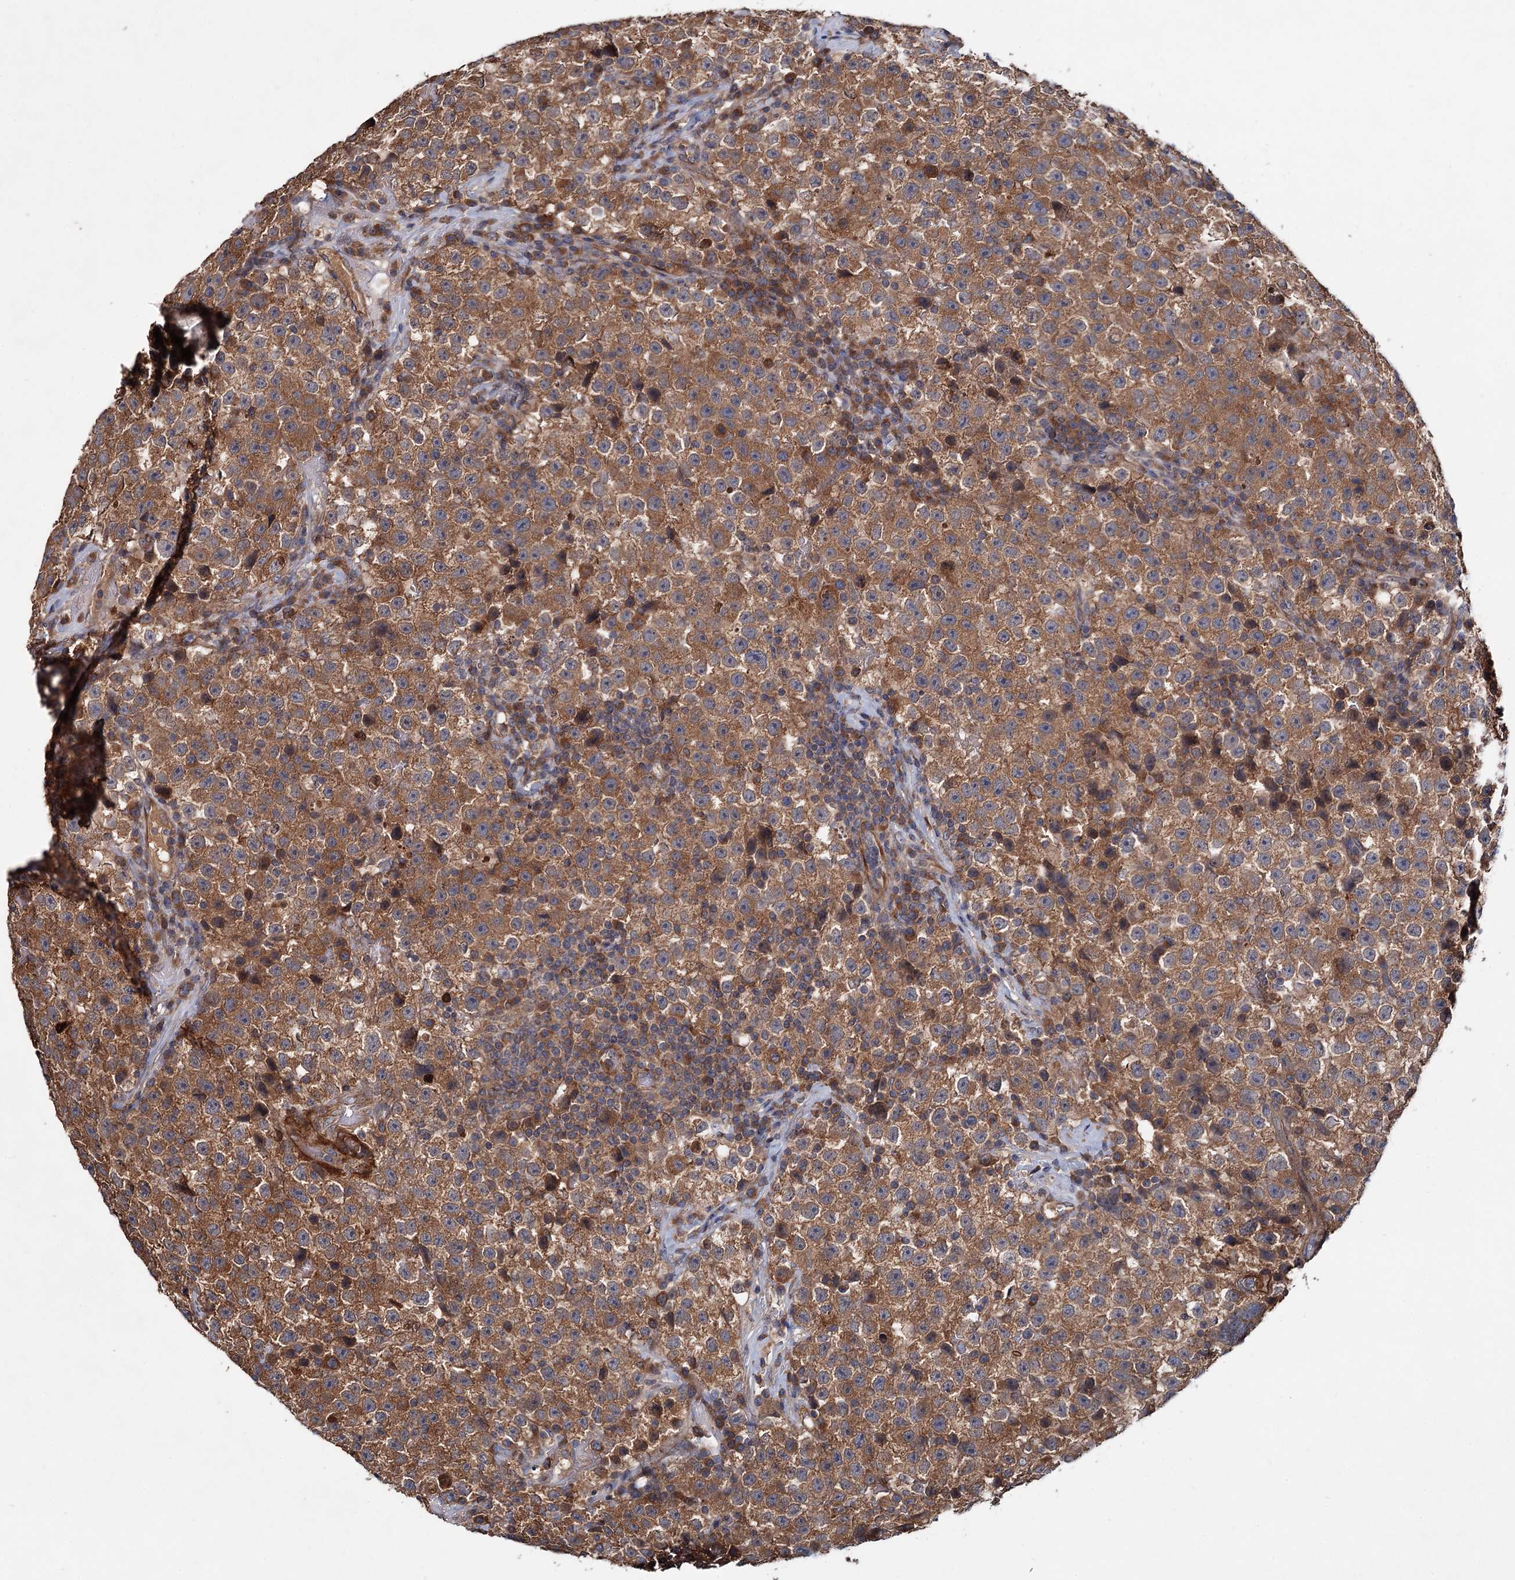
{"staining": {"intensity": "strong", "quantity": ">75%", "location": "cytoplasmic/membranous"}, "tissue": "testis cancer", "cell_type": "Tumor cells", "image_type": "cancer", "snomed": [{"axis": "morphology", "description": "Seminoma, NOS"}, {"axis": "topography", "description": "Testis"}], "caption": "A photomicrograph showing strong cytoplasmic/membranous positivity in approximately >75% of tumor cells in testis seminoma, as visualized by brown immunohistochemical staining.", "gene": "MTRR", "patient": {"sex": "male", "age": 22}}